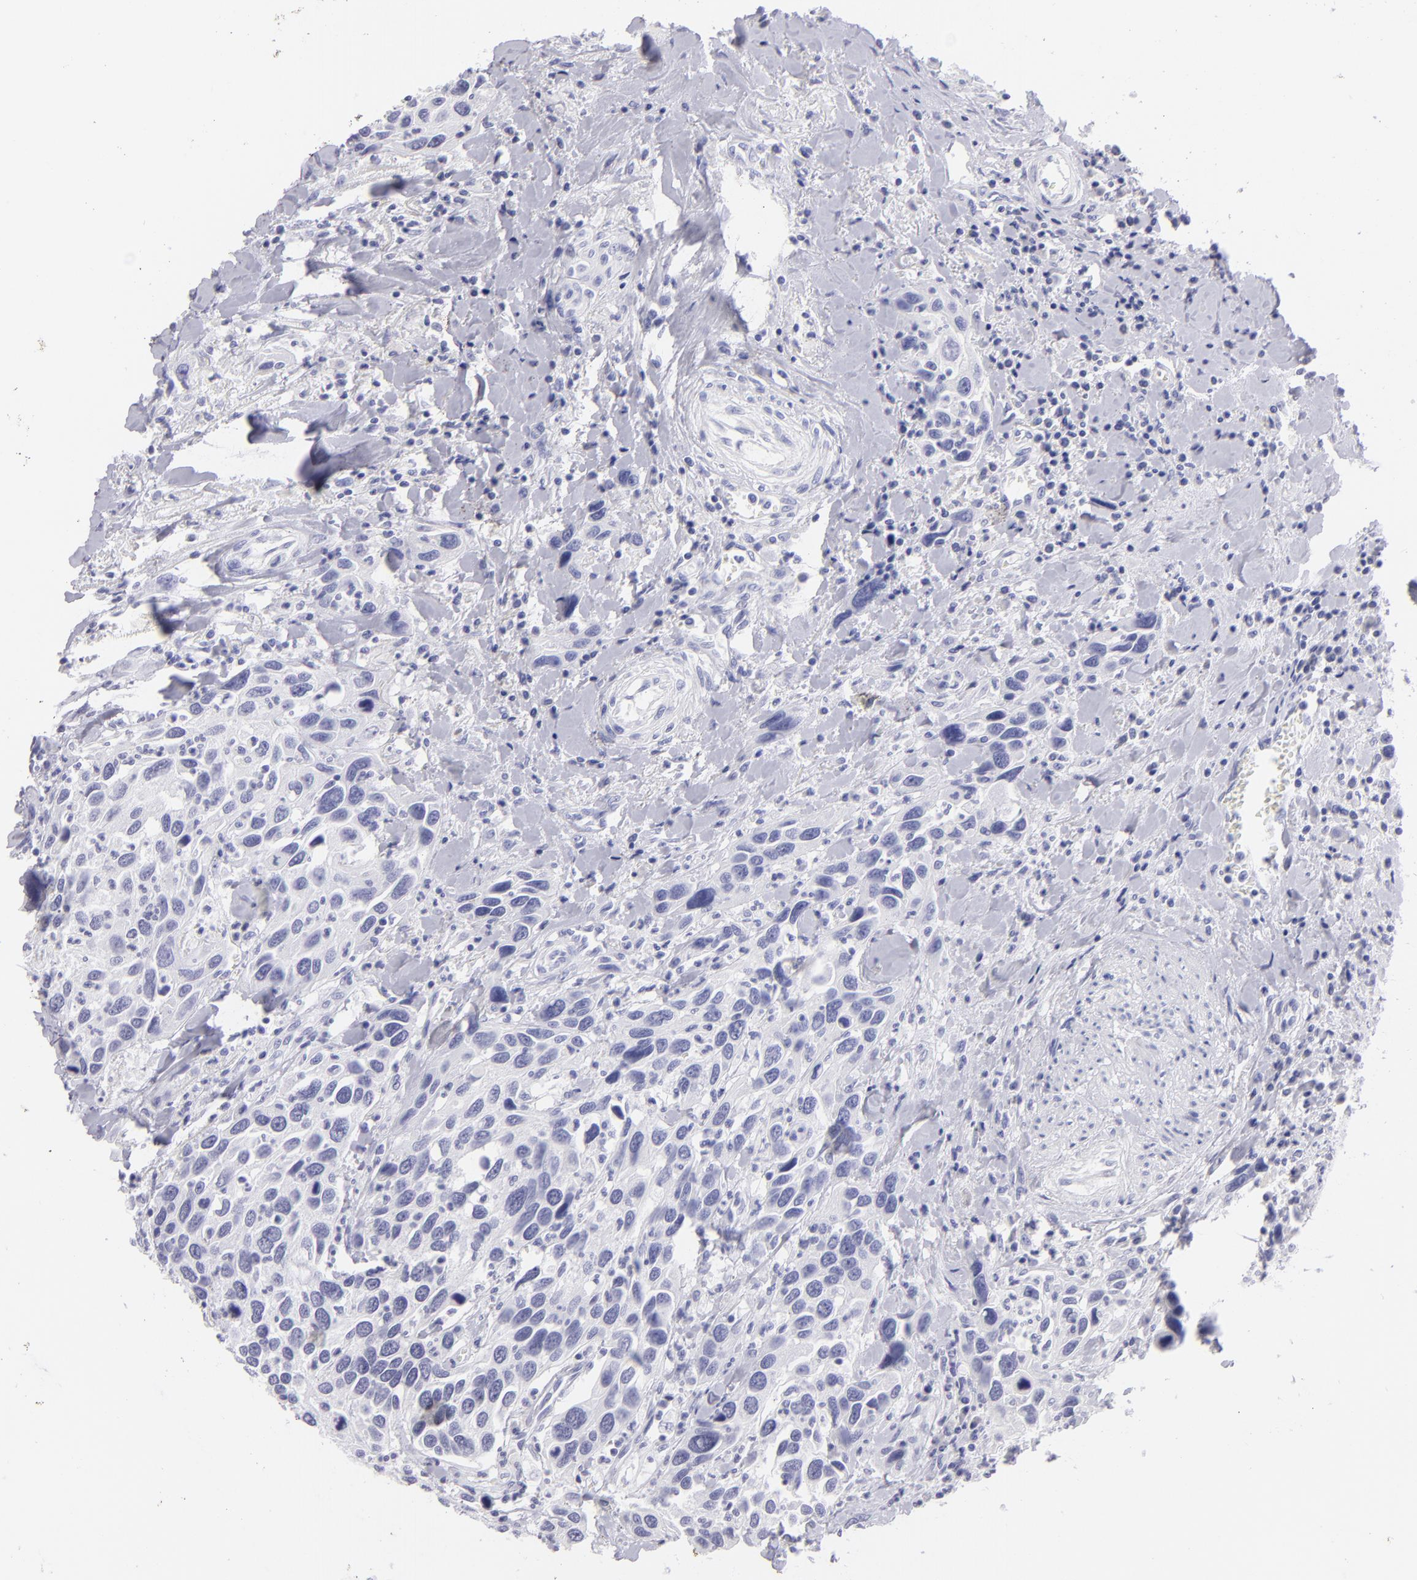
{"staining": {"intensity": "negative", "quantity": "none", "location": "none"}, "tissue": "urothelial cancer", "cell_type": "Tumor cells", "image_type": "cancer", "snomed": [{"axis": "morphology", "description": "Urothelial carcinoma, High grade"}, {"axis": "topography", "description": "Urinary bladder"}], "caption": "Immunohistochemistry (IHC) histopathology image of neoplastic tissue: human urothelial cancer stained with DAB displays no significant protein positivity in tumor cells.", "gene": "SLC1A2", "patient": {"sex": "male", "age": 66}}